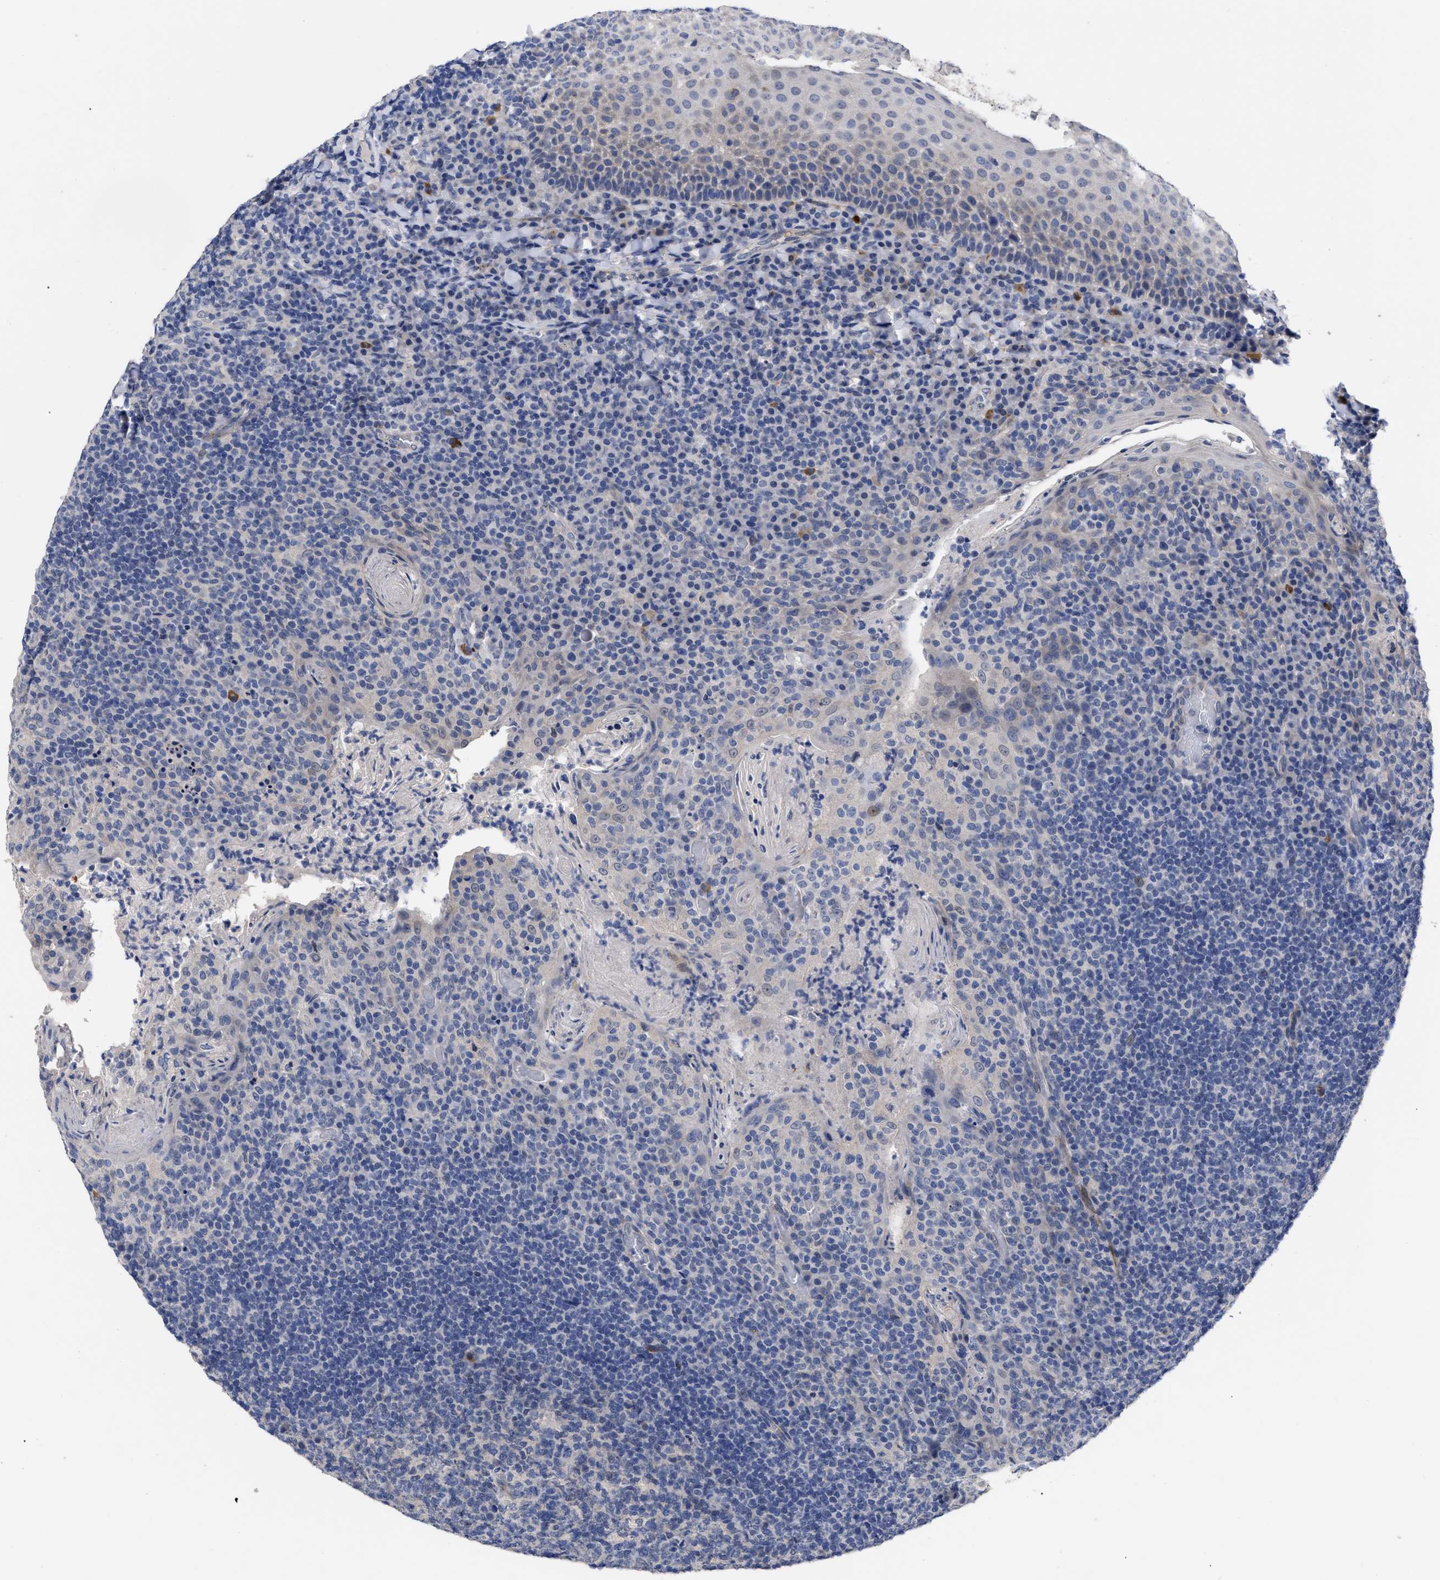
{"staining": {"intensity": "negative", "quantity": "none", "location": "none"}, "tissue": "tonsil", "cell_type": "Germinal center cells", "image_type": "normal", "snomed": [{"axis": "morphology", "description": "Normal tissue, NOS"}, {"axis": "topography", "description": "Tonsil"}], "caption": "Immunohistochemical staining of unremarkable tonsil reveals no significant staining in germinal center cells. (DAB immunohistochemistry (IHC) visualized using brightfield microscopy, high magnification).", "gene": "CCN5", "patient": {"sex": "male", "age": 17}}